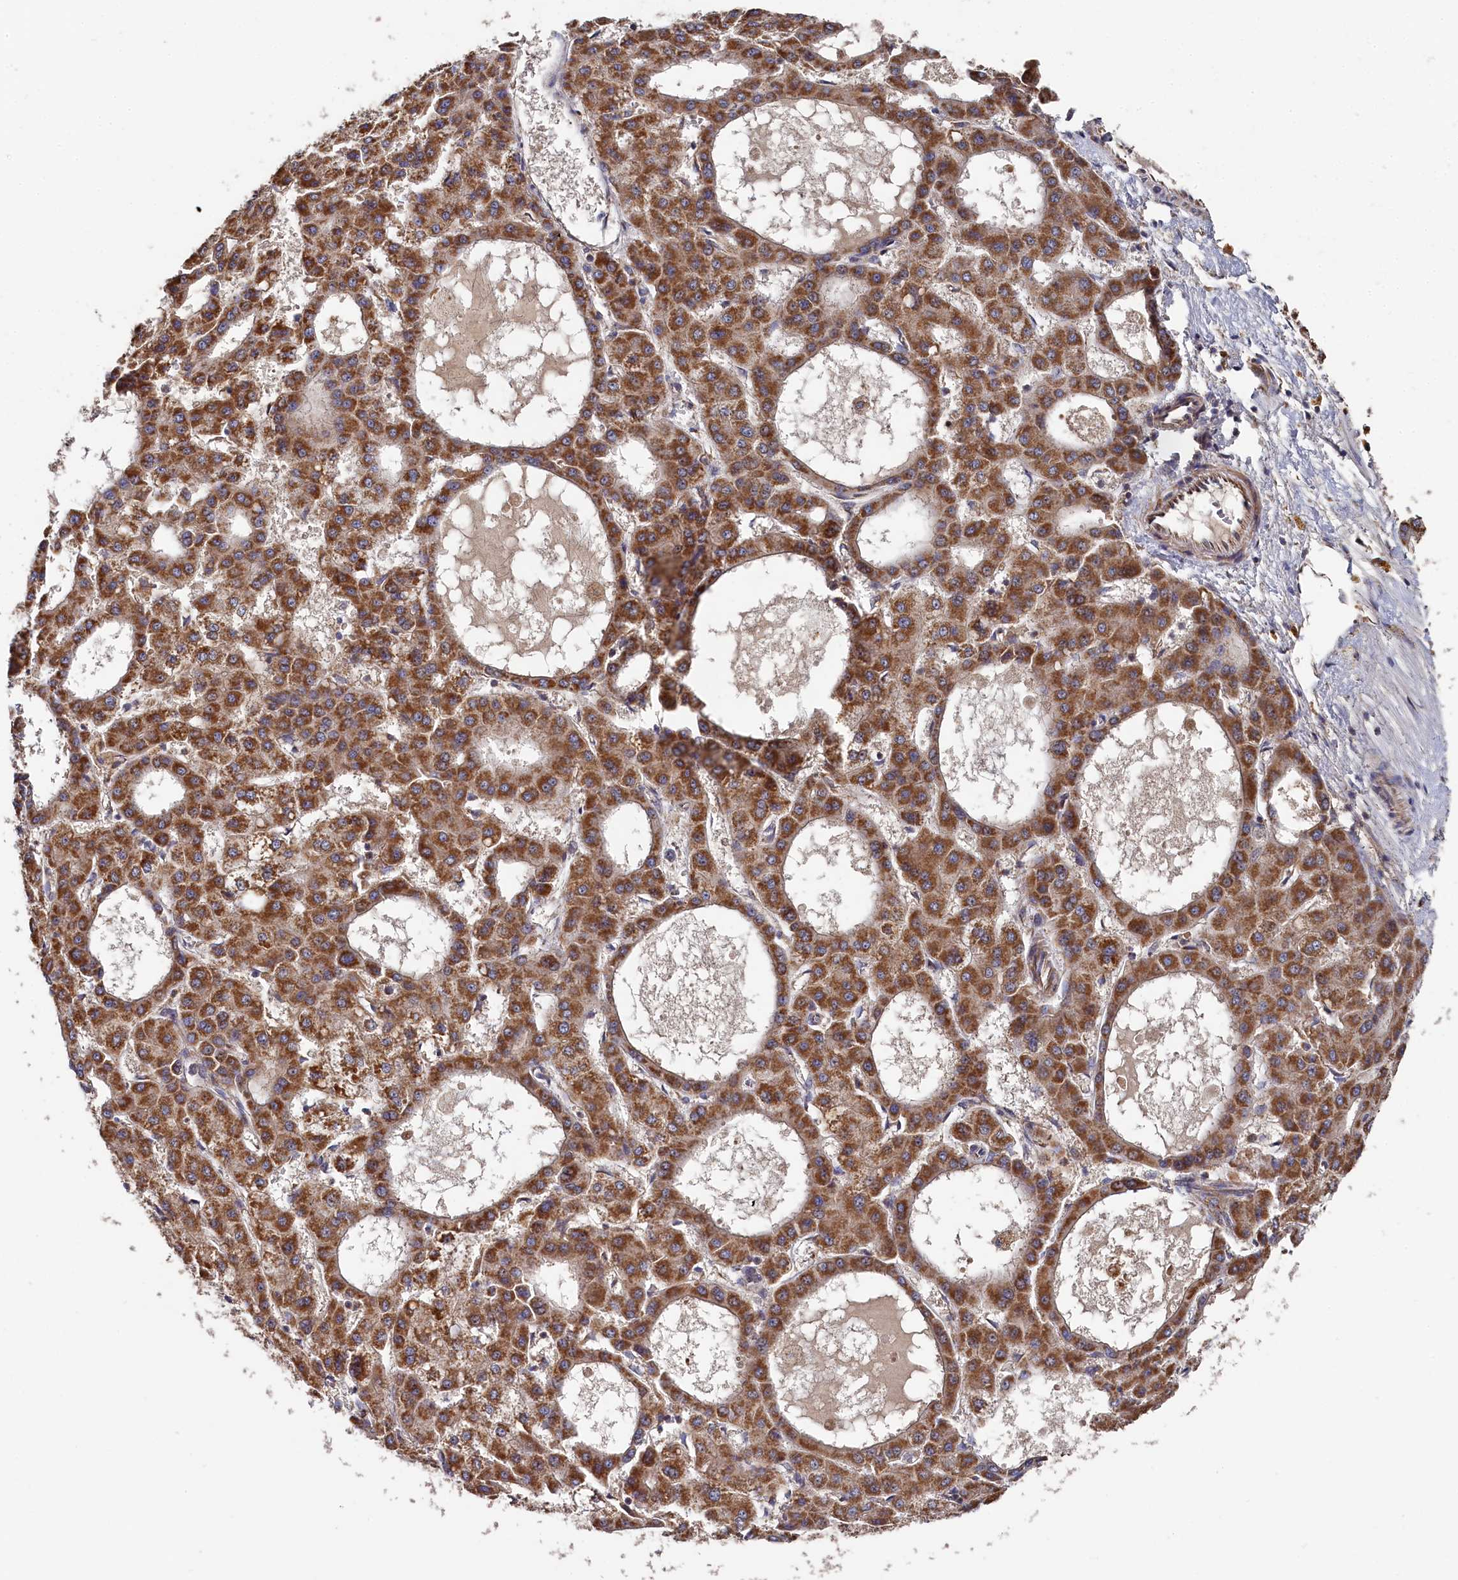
{"staining": {"intensity": "moderate", "quantity": ">75%", "location": "cytoplasmic/membranous"}, "tissue": "liver cancer", "cell_type": "Tumor cells", "image_type": "cancer", "snomed": [{"axis": "morphology", "description": "Carcinoma, Hepatocellular, NOS"}, {"axis": "topography", "description": "Liver"}], "caption": "Tumor cells exhibit moderate cytoplasmic/membranous staining in about >75% of cells in hepatocellular carcinoma (liver). The staining was performed using DAB (3,3'-diaminobenzidine) to visualize the protein expression in brown, while the nuclei were stained in blue with hematoxylin (Magnification: 20x).", "gene": "HAUS2", "patient": {"sex": "male", "age": 47}}